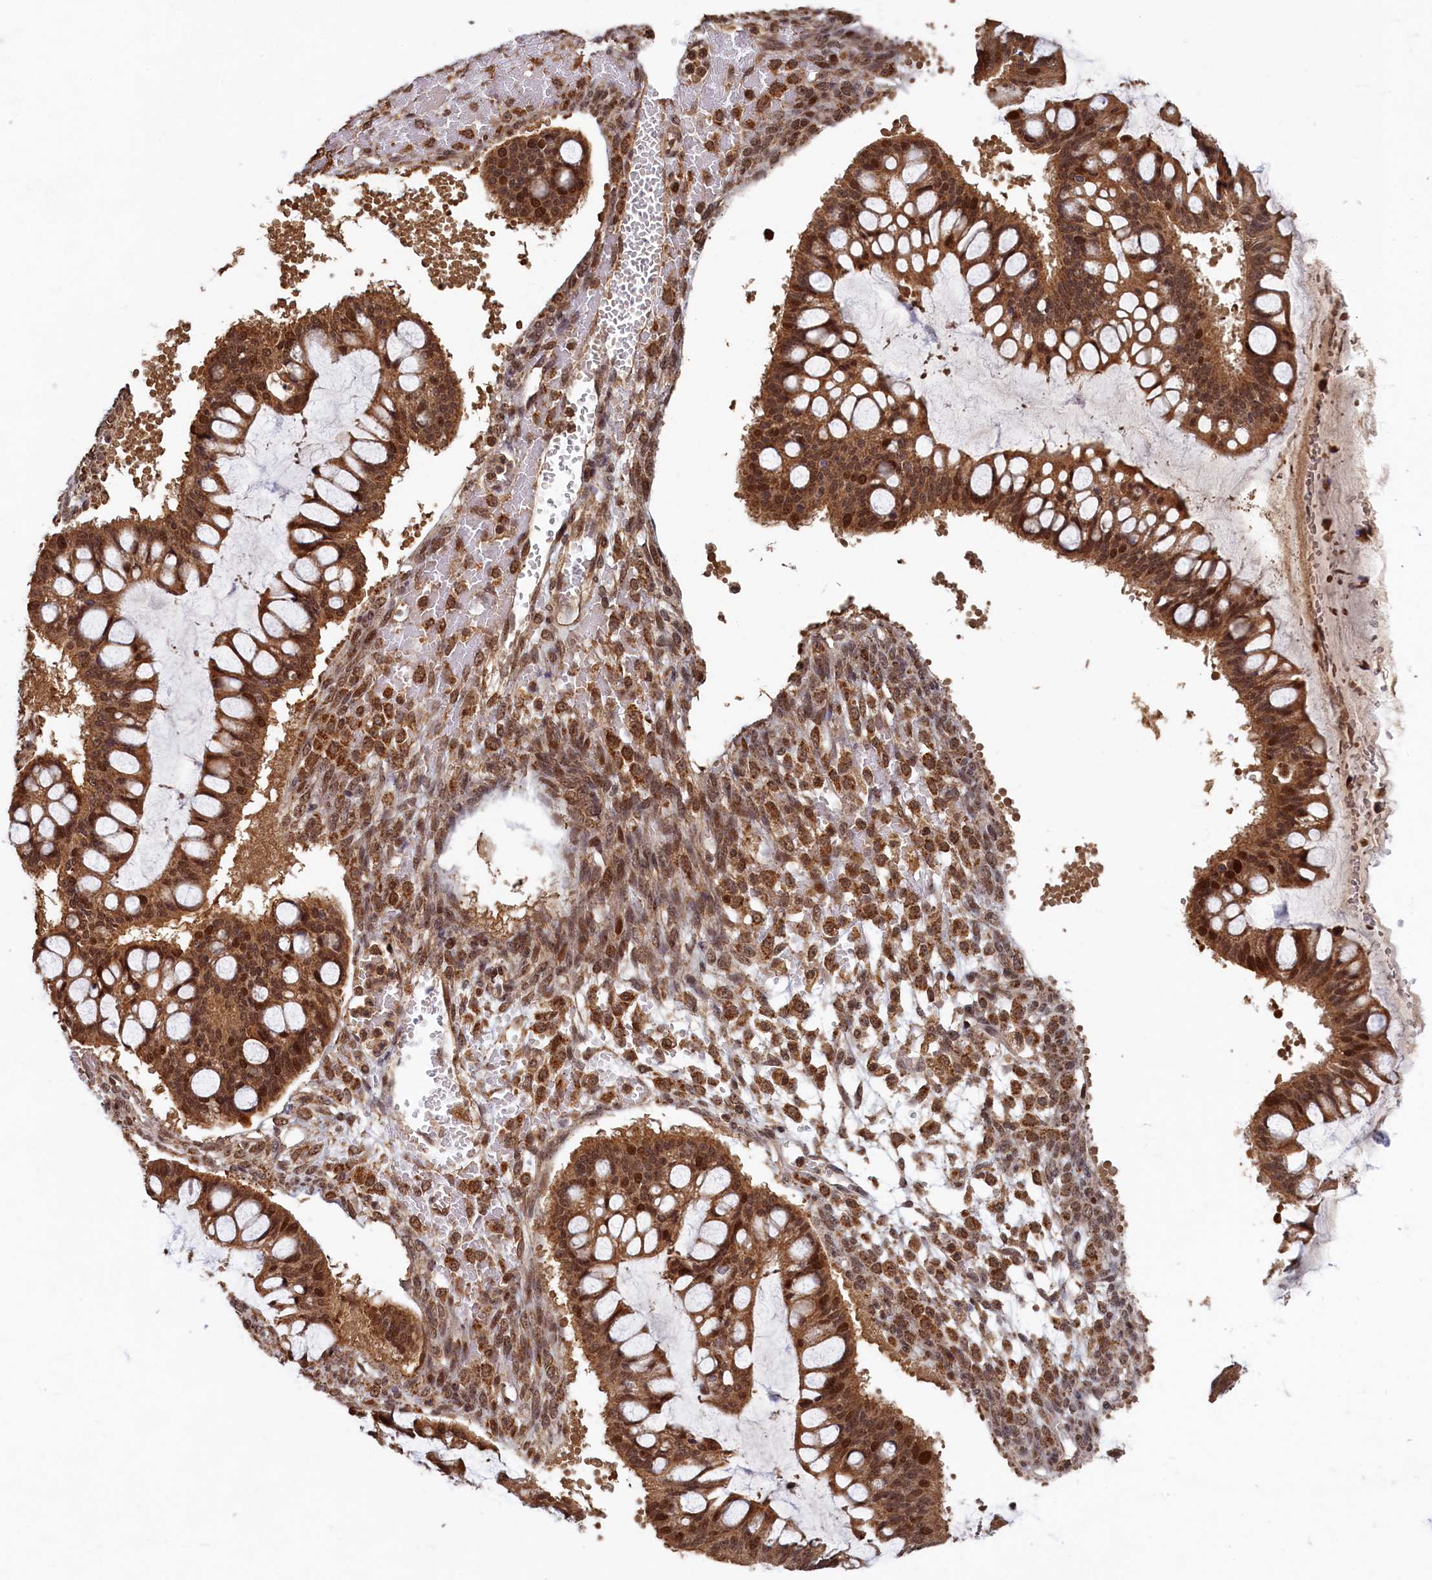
{"staining": {"intensity": "strong", "quantity": ">75%", "location": "cytoplasmic/membranous,nuclear"}, "tissue": "ovarian cancer", "cell_type": "Tumor cells", "image_type": "cancer", "snomed": [{"axis": "morphology", "description": "Cystadenocarcinoma, mucinous, NOS"}, {"axis": "topography", "description": "Ovary"}], "caption": "A micrograph of ovarian cancer (mucinous cystadenocarcinoma) stained for a protein exhibits strong cytoplasmic/membranous and nuclear brown staining in tumor cells.", "gene": "BRCA1", "patient": {"sex": "female", "age": 73}}